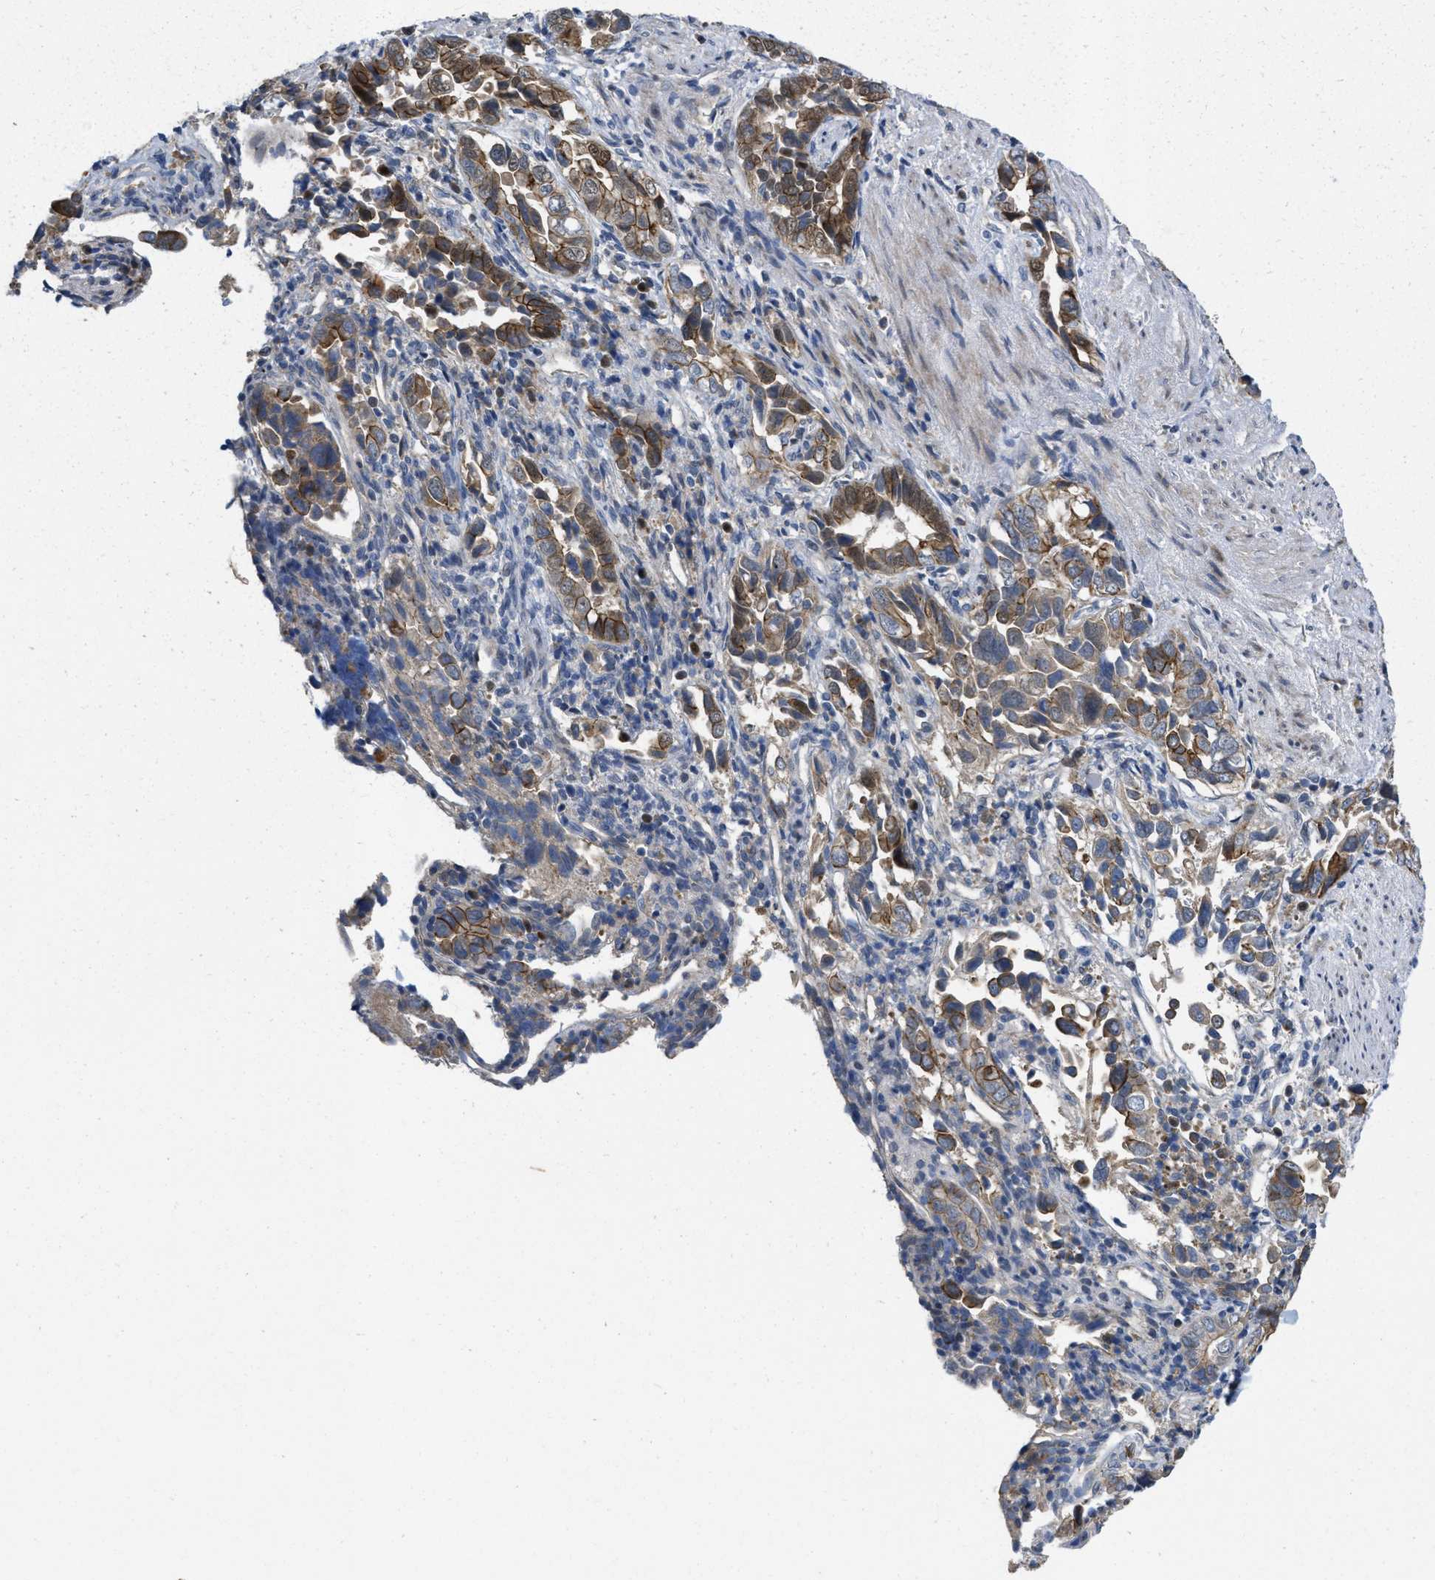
{"staining": {"intensity": "moderate", "quantity": ">75%", "location": "cytoplasmic/membranous"}, "tissue": "liver cancer", "cell_type": "Tumor cells", "image_type": "cancer", "snomed": [{"axis": "morphology", "description": "Cholangiocarcinoma"}, {"axis": "topography", "description": "Liver"}], "caption": "The image displays a brown stain indicating the presence of a protein in the cytoplasmic/membranous of tumor cells in liver cholangiocarcinoma. Ihc stains the protein of interest in brown and the nuclei are stained blue.", "gene": "CDPF1", "patient": {"sex": "female", "age": 79}}